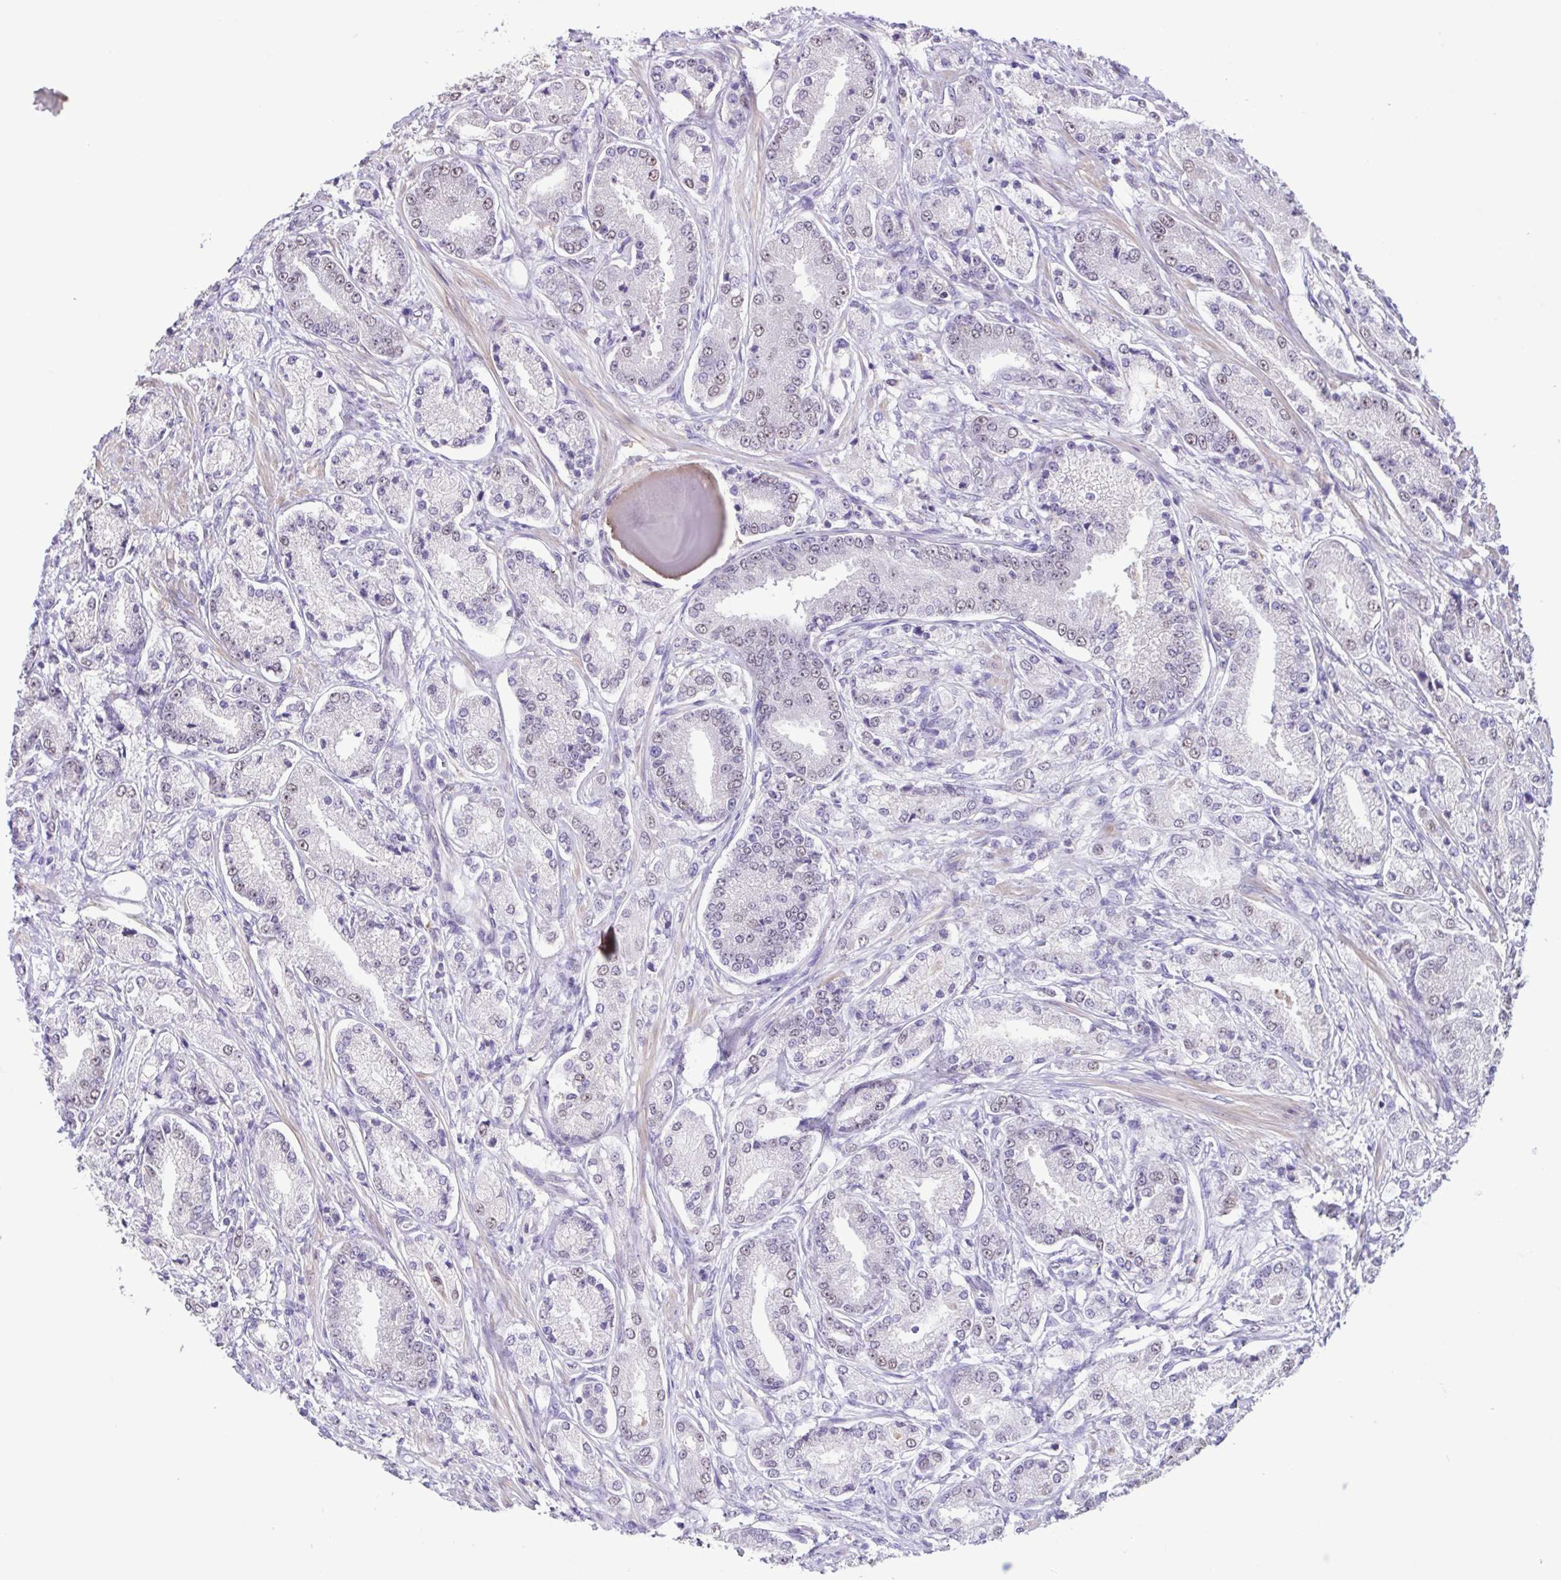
{"staining": {"intensity": "weak", "quantity": "<25%", "location": "nuclear"}, "tissue": "prostate cancer", "cell_type": "Tumor cells", "image_type": "cancer", "snomed": [{"axis": "morphology", "description": "Adenocarcinoma, High grade"}, {"axis": "topography", "description": "Prostate and seminal vesicle, NOS"}], "caption": "Immunohistochemistry image of human high-grade adenocarcinoma (prostate) stained for a protein (brown), which exhibits no staining in tumor cells. (DAB (3,3'-diaminobenzidine) IHC visualized using brightfield microscopy, high magnification).", "gene": "ACTRT3", "patient": {"sex": "male", "age": 61}}